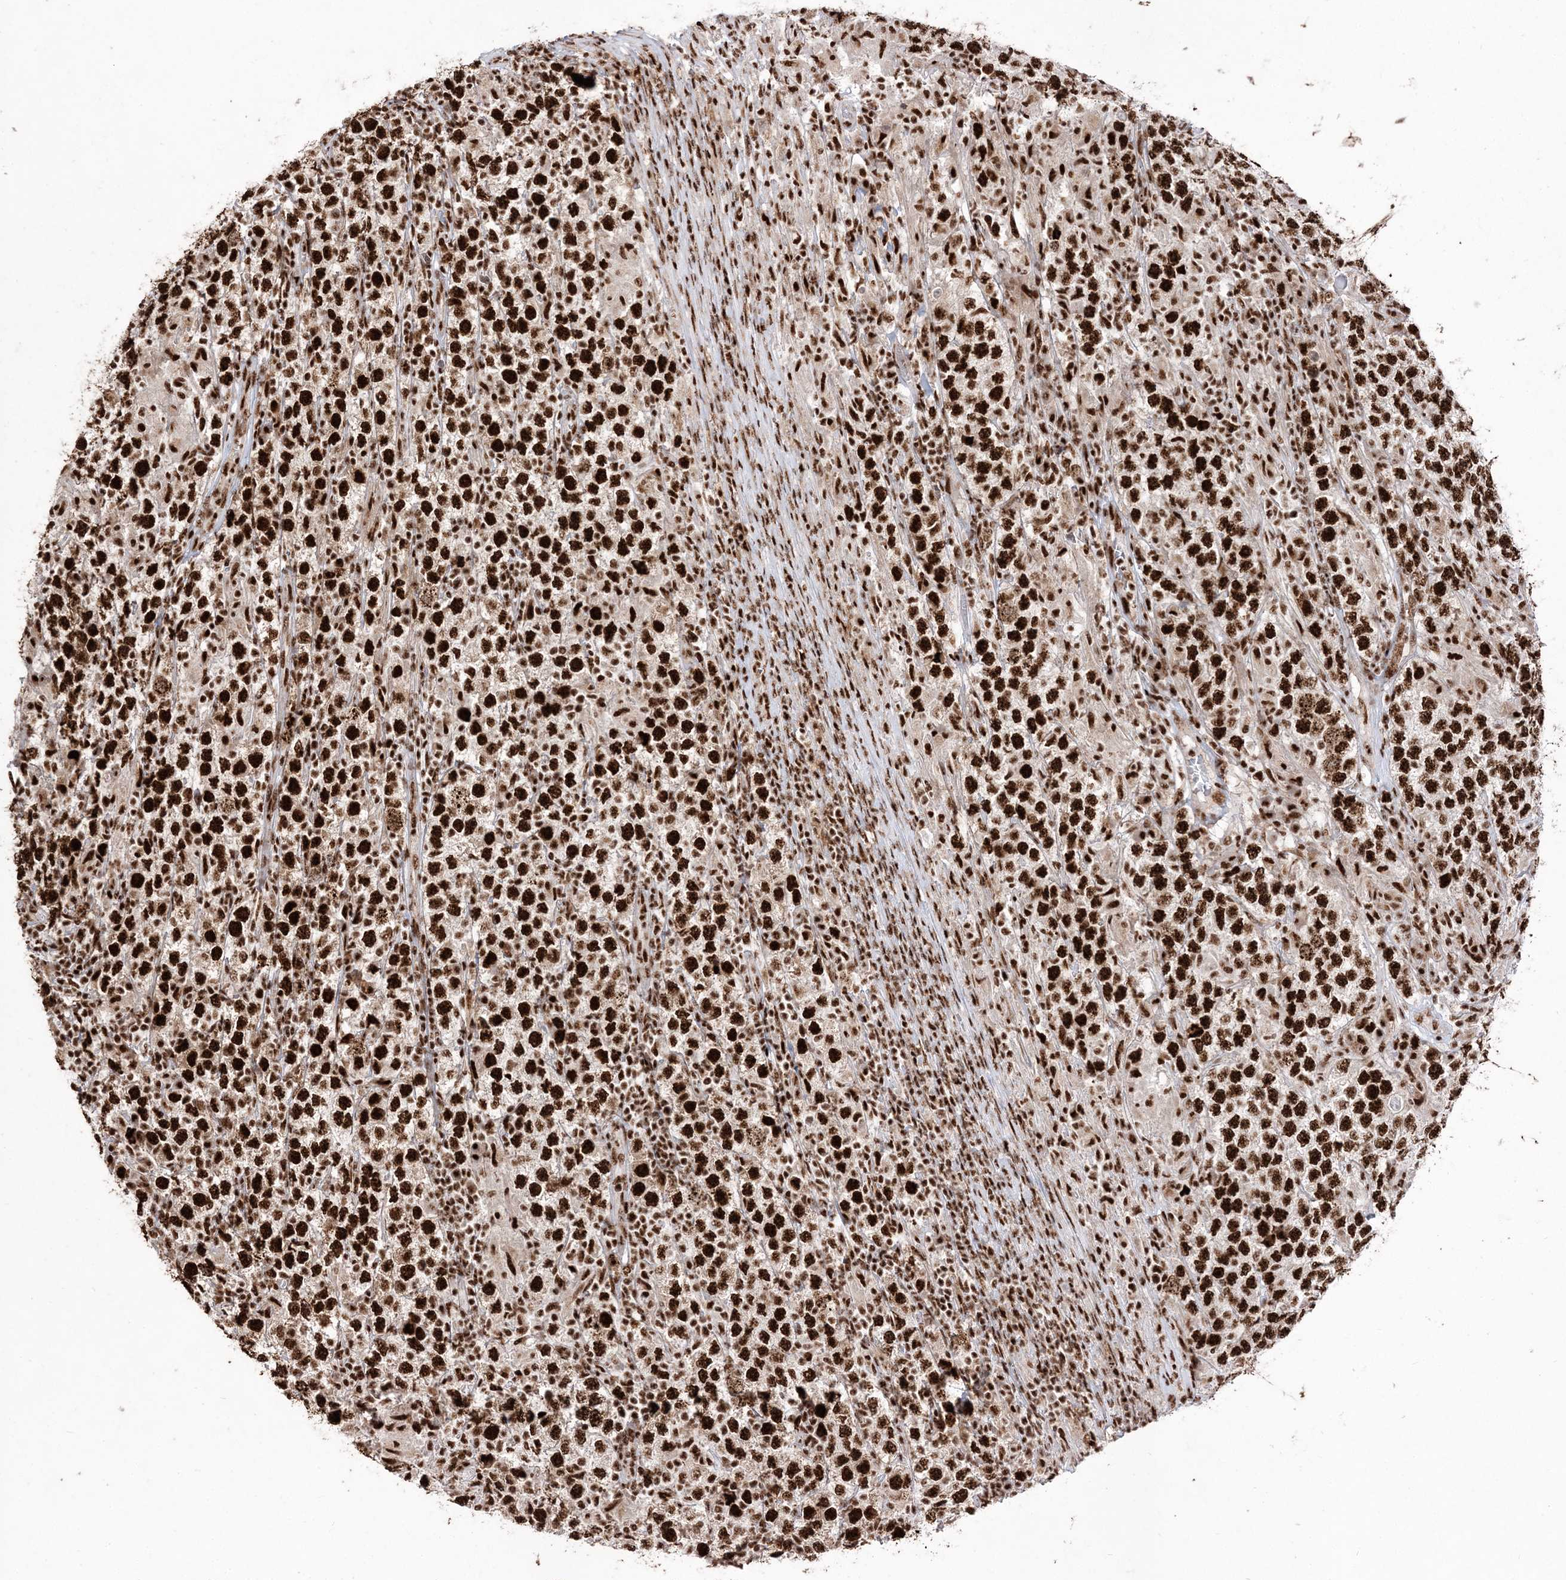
{"staining": {"intensity": "strong", "quantity": ">75%", "location": "nuclear"}, "tissue": "testis cancer", "cell_type": "Tumor cells", "image_type": "cancer", "snomed": [{"axis": "morphology", "description": "Normal tissue, NOS"}, {"axis": "morphology", "description": "Urothelial carcinoma, High grade"}, {"axis": "morphology", "description": "Seminoma, NOS"}, {"axis": "morphology", "description": "Carcinoma, Embryonal, NOS"}, {"axis": "topography", "description": "Urinary bladder"}, {"axis": "topography", "description": "Testis"}], "caption": "Immunohistochemical staining of human testis cancer exhibits strong nuclear protein expression in approximately >75% of tumor cells.", "gene": "RBM17", "patient": {"sex": "male", "age": 41}}